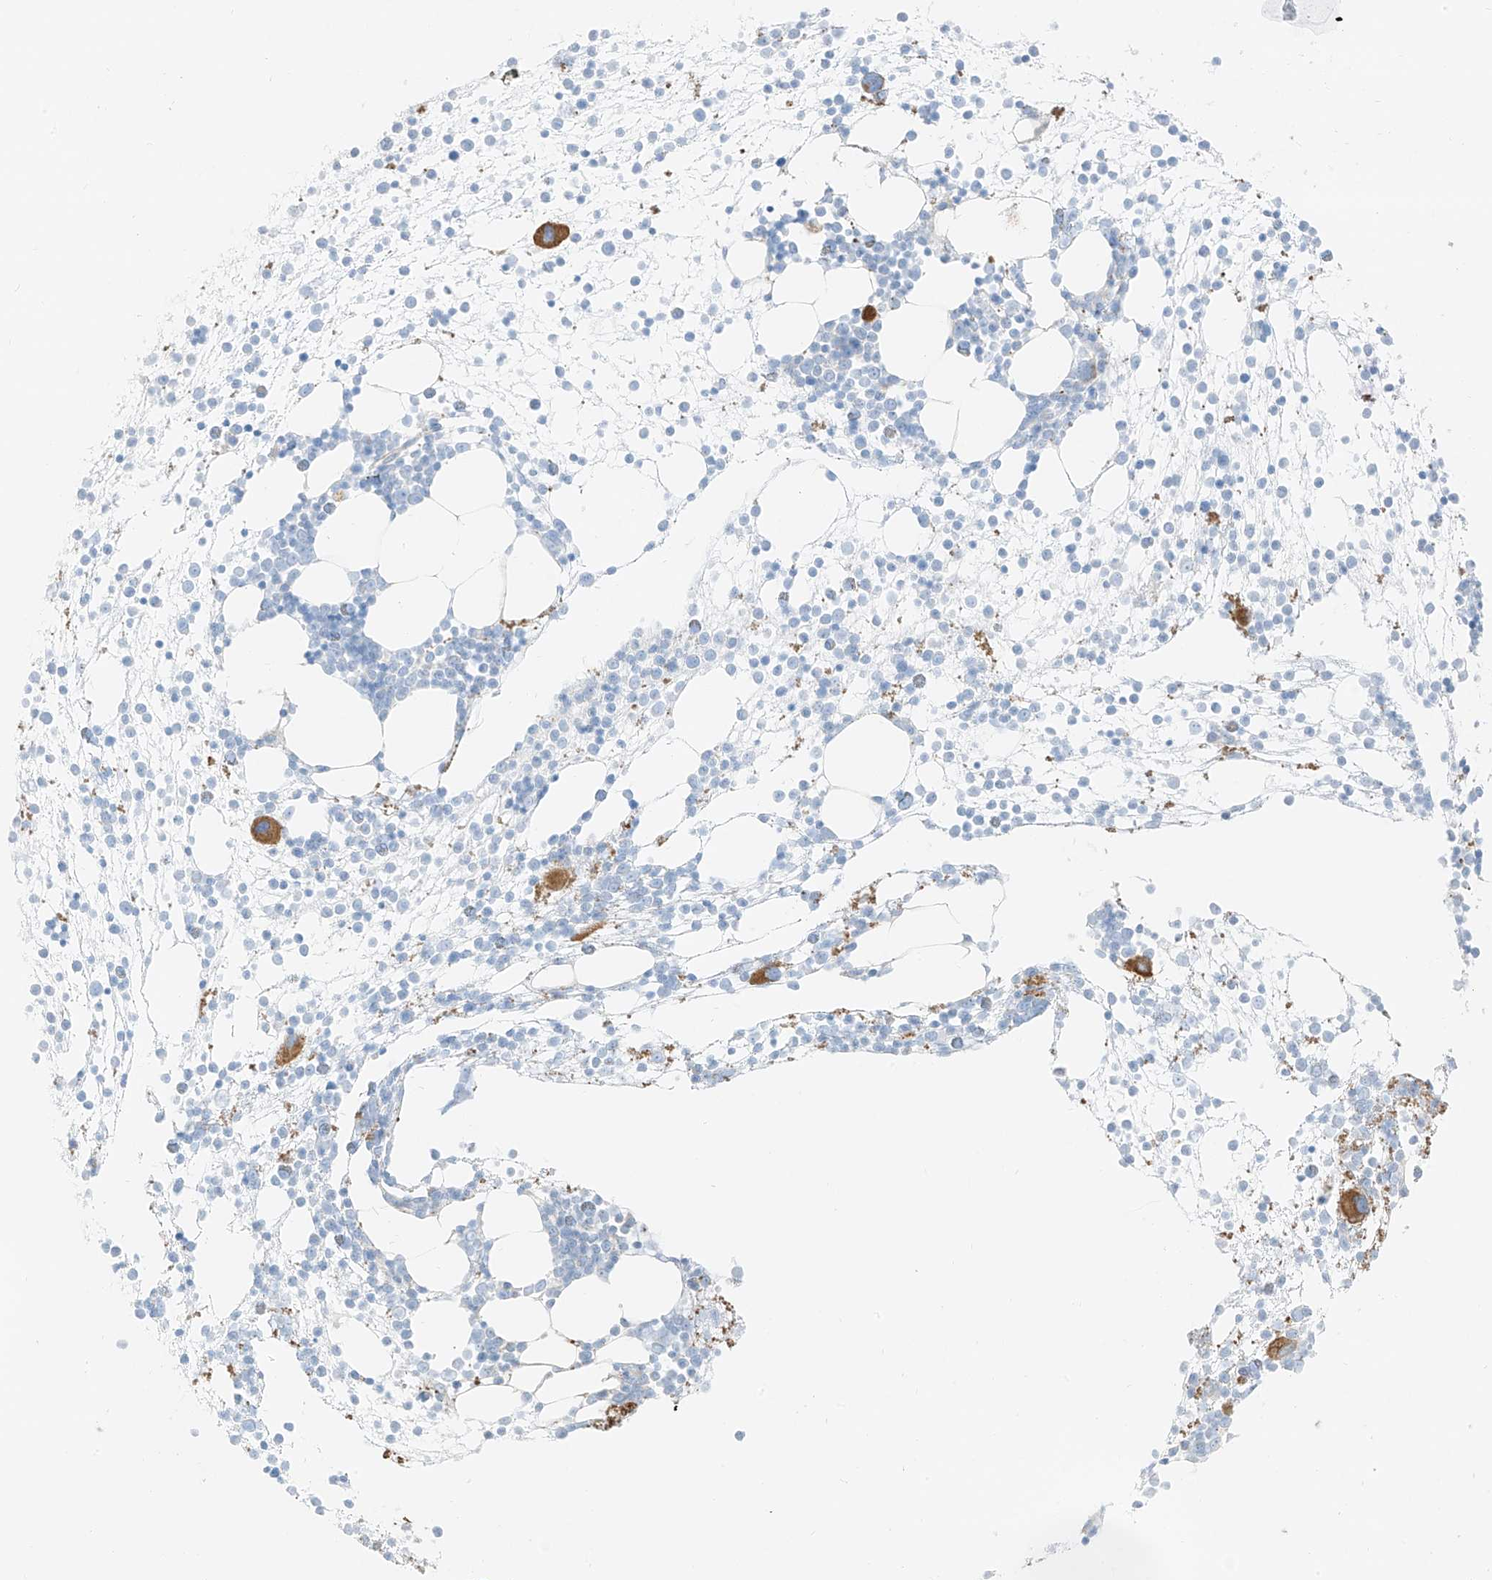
{"staining": {"intensity": "moderate", "quantity": "<25%", "location": "cytoplasmic/membranous"}, "tissue": "bone marrow", "cell_type": "Hematopoietic cells", "image_type": "normal", "snomed": [{"axis": "morphology", "description": "Normal tissue, NOS"}, {"axis": "topography", "description": "Bone marrow"}], "caption": "Immunohistochemistry (IHC) of normal human bone marrow shows low levels of moderate cytoplasmic/membranous staining in about <25% of hematopoietic cells.", "gene": "SMCP", "patient": {"sex": "male", "age": 54}}